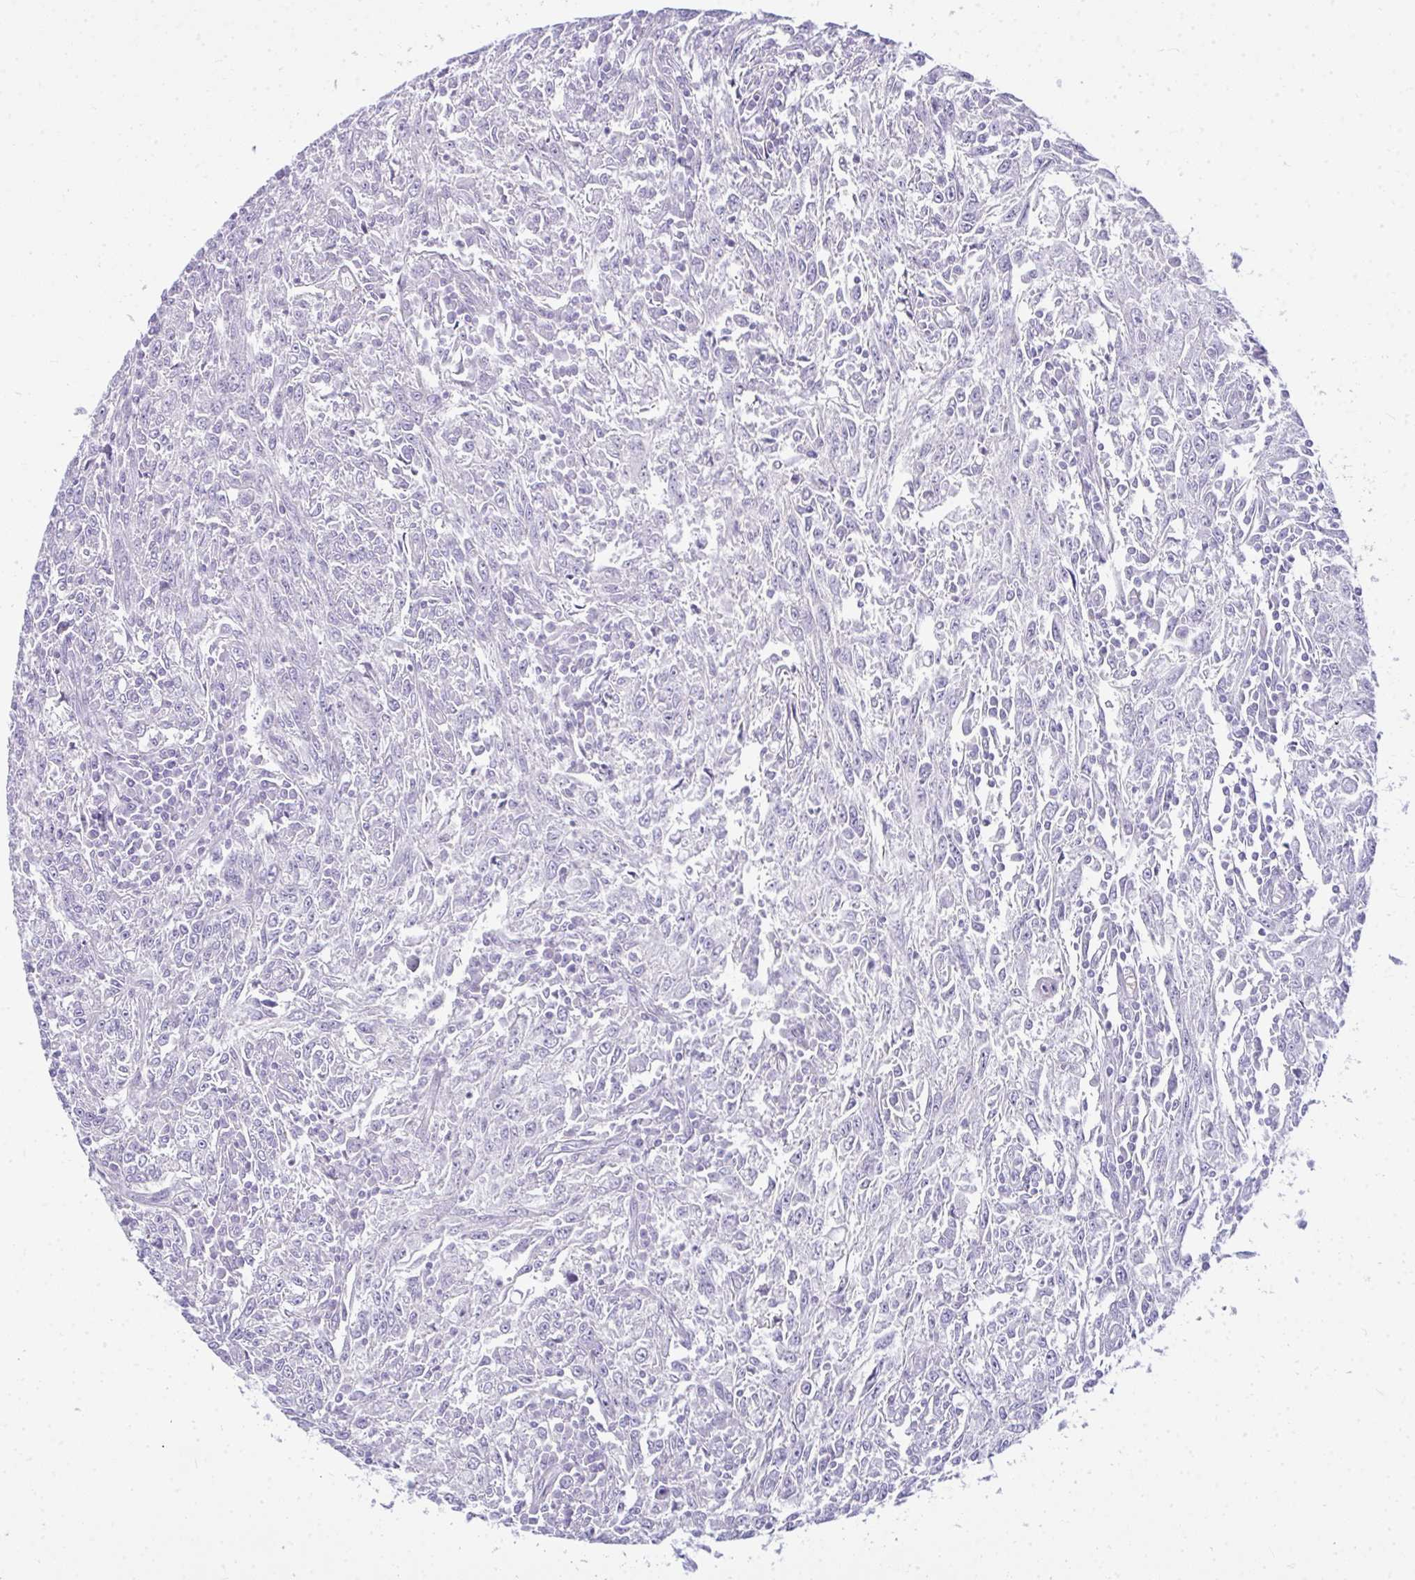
{"staining": {"intensity": "negative", "quantity": "none", "location": "none"}, "tissue": "breast cancer", "cell_type": "Tumor cells", "image_type": "cancer", "snomed": [{"axis": "morphology", "description": "Duct carcinoma"}, {"axis": "topography", "description": "Breast"}], "caption": "High magnification brightfield microscopy of breast invasive ductal carcinoma stained with DAB (3,3'-diaminobenzidine) (brown) and counterstained with hematoxylin (blue): tumor cells show no significant staining.", "gene": "TSBP1", "patient": {"sex": "female", "age": 50}}